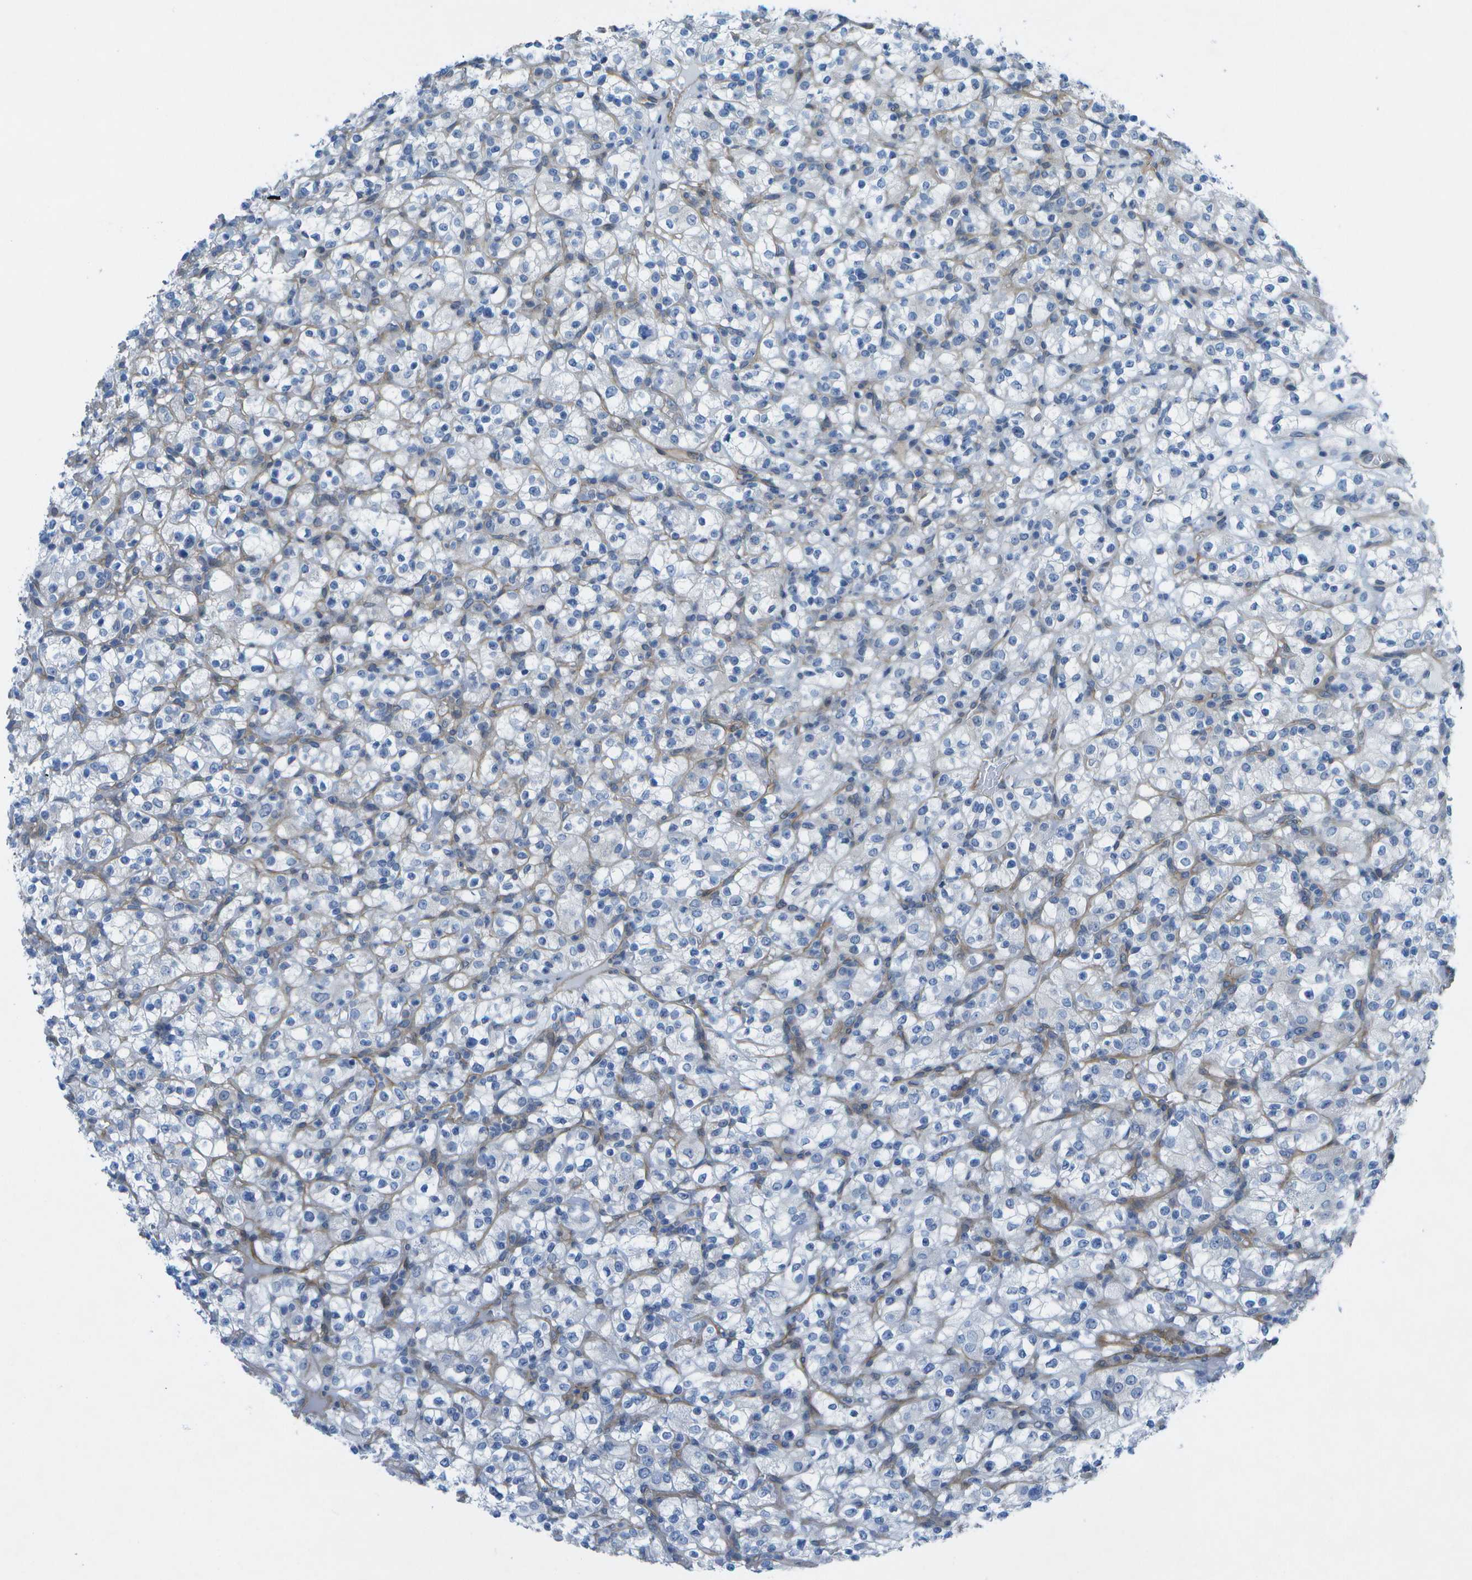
{"staining": {"intensity": "negative", "quantity": "none", "location": "none"}, "tissue": "renal cancer", "cell_type": "Tumor cells", "image_type": "cancer", "snomed": [{"axis": "morphology", "description": "Normal tissue, NOS"}, {"axis": "morphology", "description": "Adenocarcinoma, NOS"}, {"axis": "topography", "description": "Kidney"}], "caption": "Protein analysis of adenocarcinoma (renal) demonstrates no significant staining in tumor cells.", "gene": "SORBS3", "patient": {"sex": "female", "age": 72}}